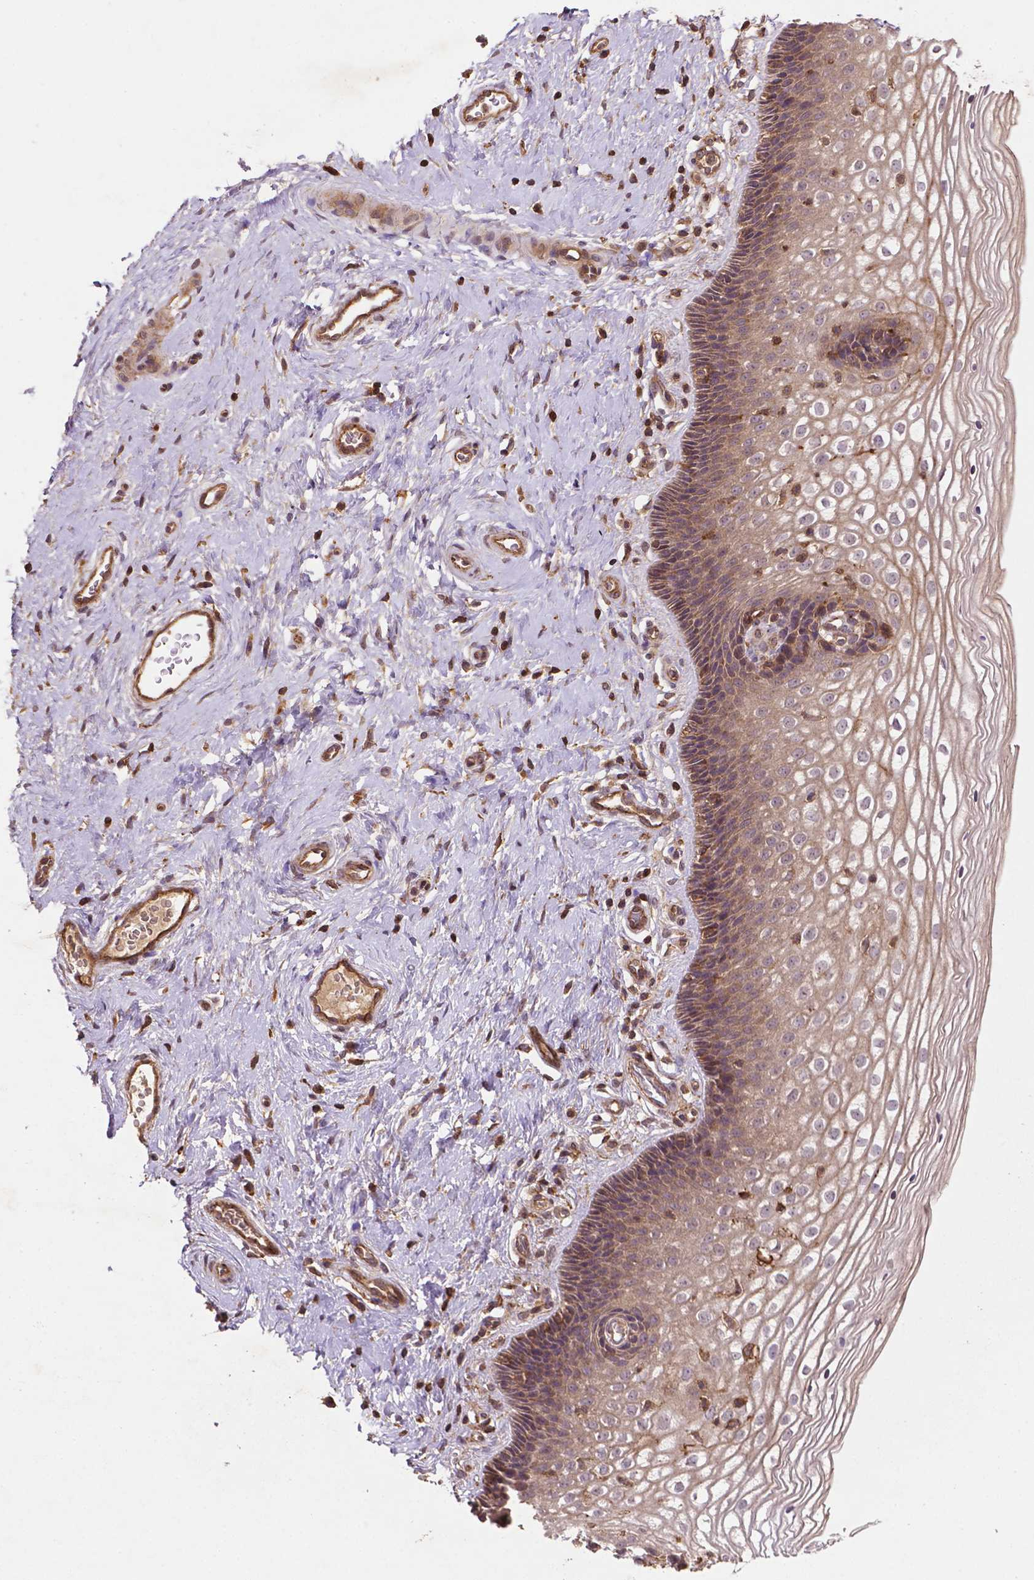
{"staining": {"intensity": "moderate", "quantity": ">75%", "location": "cytoplasmic/membranous"}, "tissue": "cervix", "cell_type": "Glandular cells", "image_type": "normal", "snomed": [{"axis": "morphology", "description": "Normal tissue, NOS"}, {"axis": "topography", "description": "Cervix"}], "caption": "High-power microscopy captured an immunohistochemistry photomicrograph of benign cervix, revealing moderate cytoplasmic/membranous staining in approximately >75% of glandular cells. Nuclei are stained in blue.", "gene": "ZMYND19", "patient": {"sex": "female", "age": 34}}